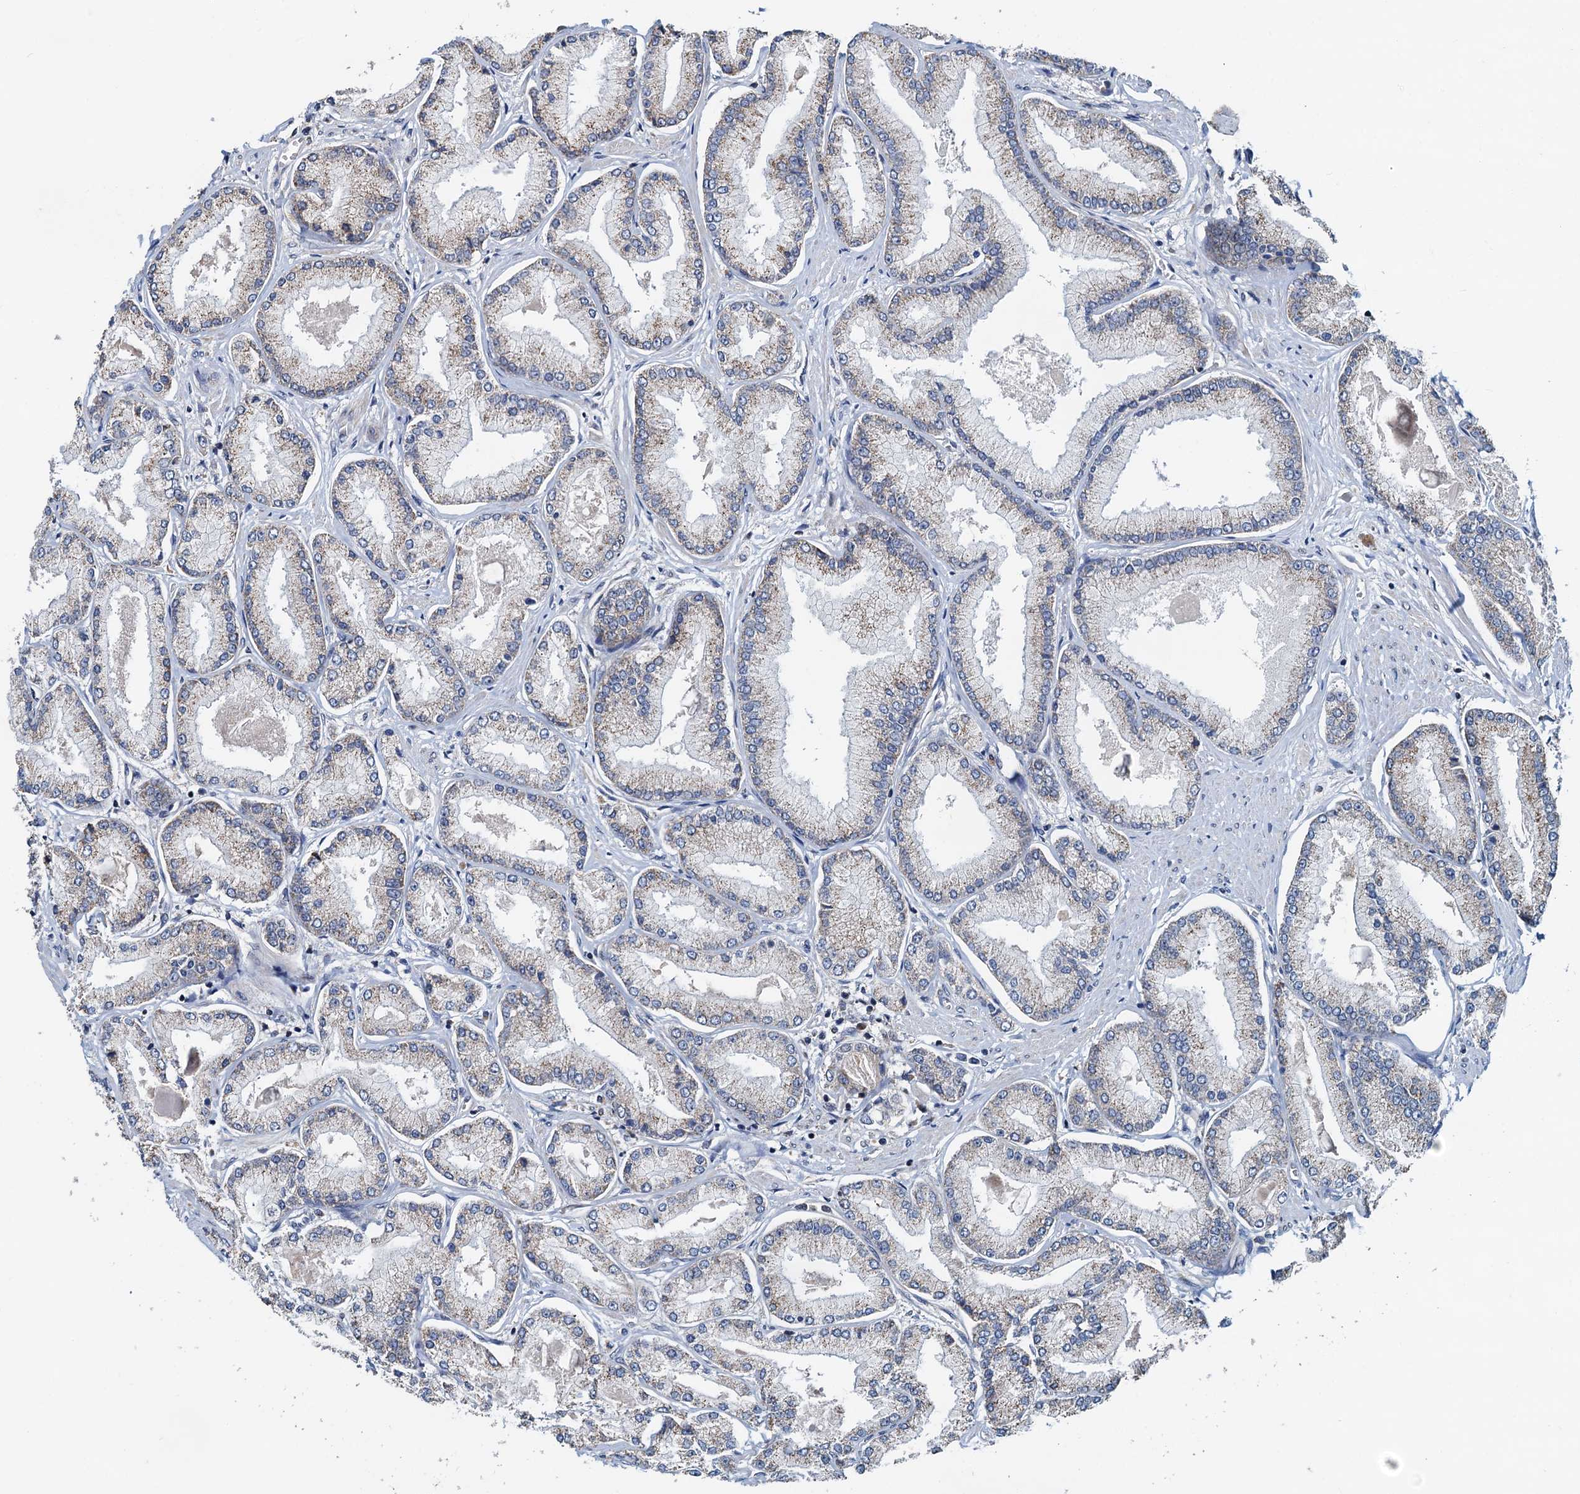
{"staining": {"intensity": "weak", "quantity": ">75%", "location": "cytoplasmic/membranous"}, "tissue": "prostate cancer", "cell_type": "Tumor cells", "image_type": "cancer", "snomed": [{"axis": "morphology", "description": "Adenocarcinoma, Low grade"}, {"axis": "topography", "description": "Prostate"}], "caption": "Prostate cancer (low-grade adenocarcinoma) stained with DAB (3,3'-diaminobenzidine) immunohistochemistry (IHC) demonstrates low levels of weak cytoplasmic/membranous positivity in approximately >75% of tumor cells.", "gene": "MCMBP", "patient": {"sex": "male", "age": 74}}